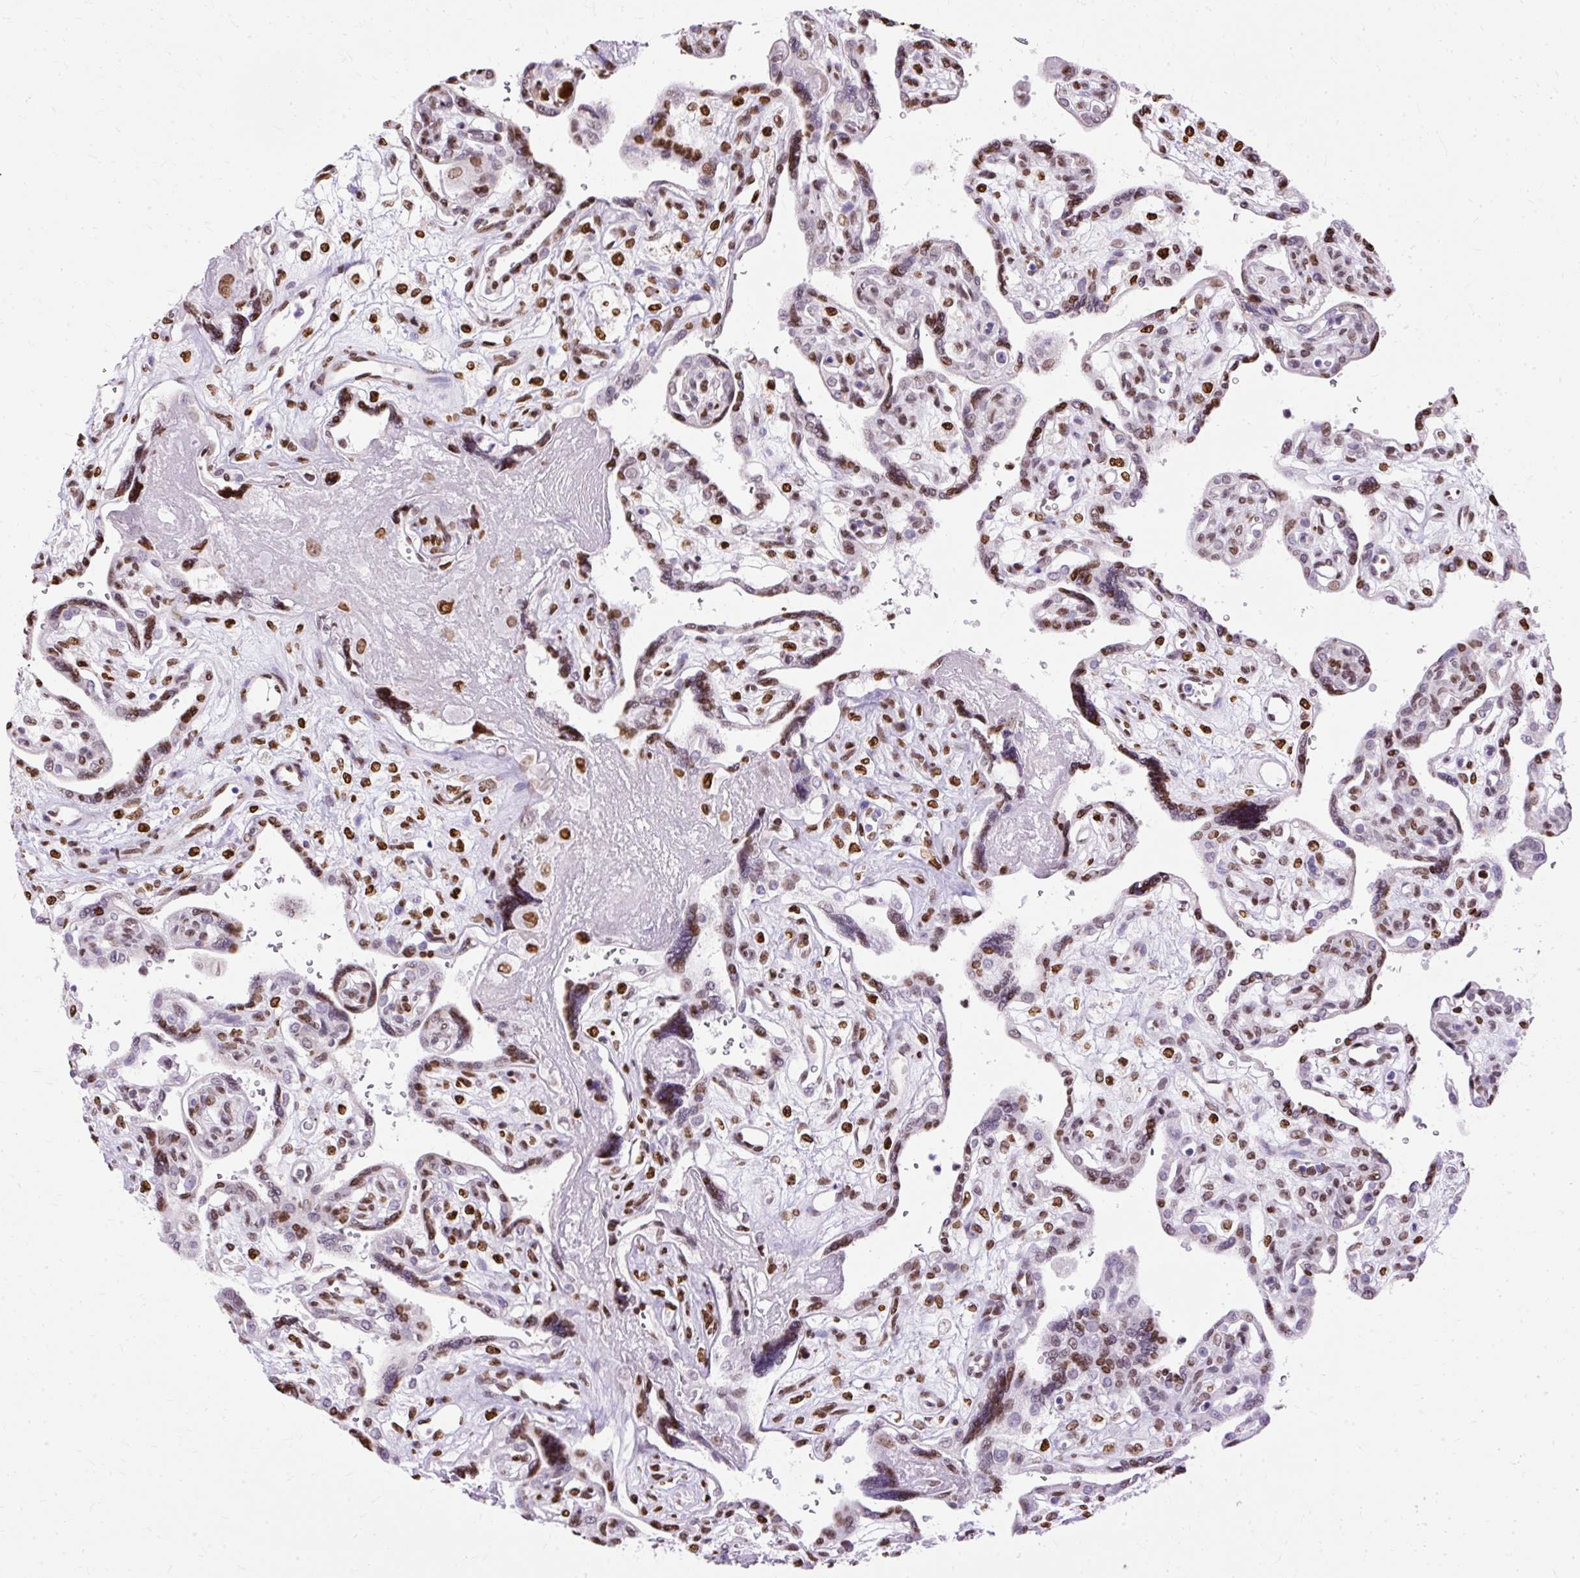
{"staining": {"intensity": "strong", "quantity": ">75%", "location": "nuclear"}, "tissue": "placenta", "cell_type": "Decidual cells", "image_type": "normal", "snomed": [{"axis": "morphology", "description": "Normal tissue, NOS"}, {"axis": "topography", "description": "Placenta"}], "caption": "Brown immunohistochemical staining in benign placenta shows strong nuclear staining in approximately >75% of decidual cells.", "gene": "TMEM184C", "patient": {"sex": "female", "age": 39}}